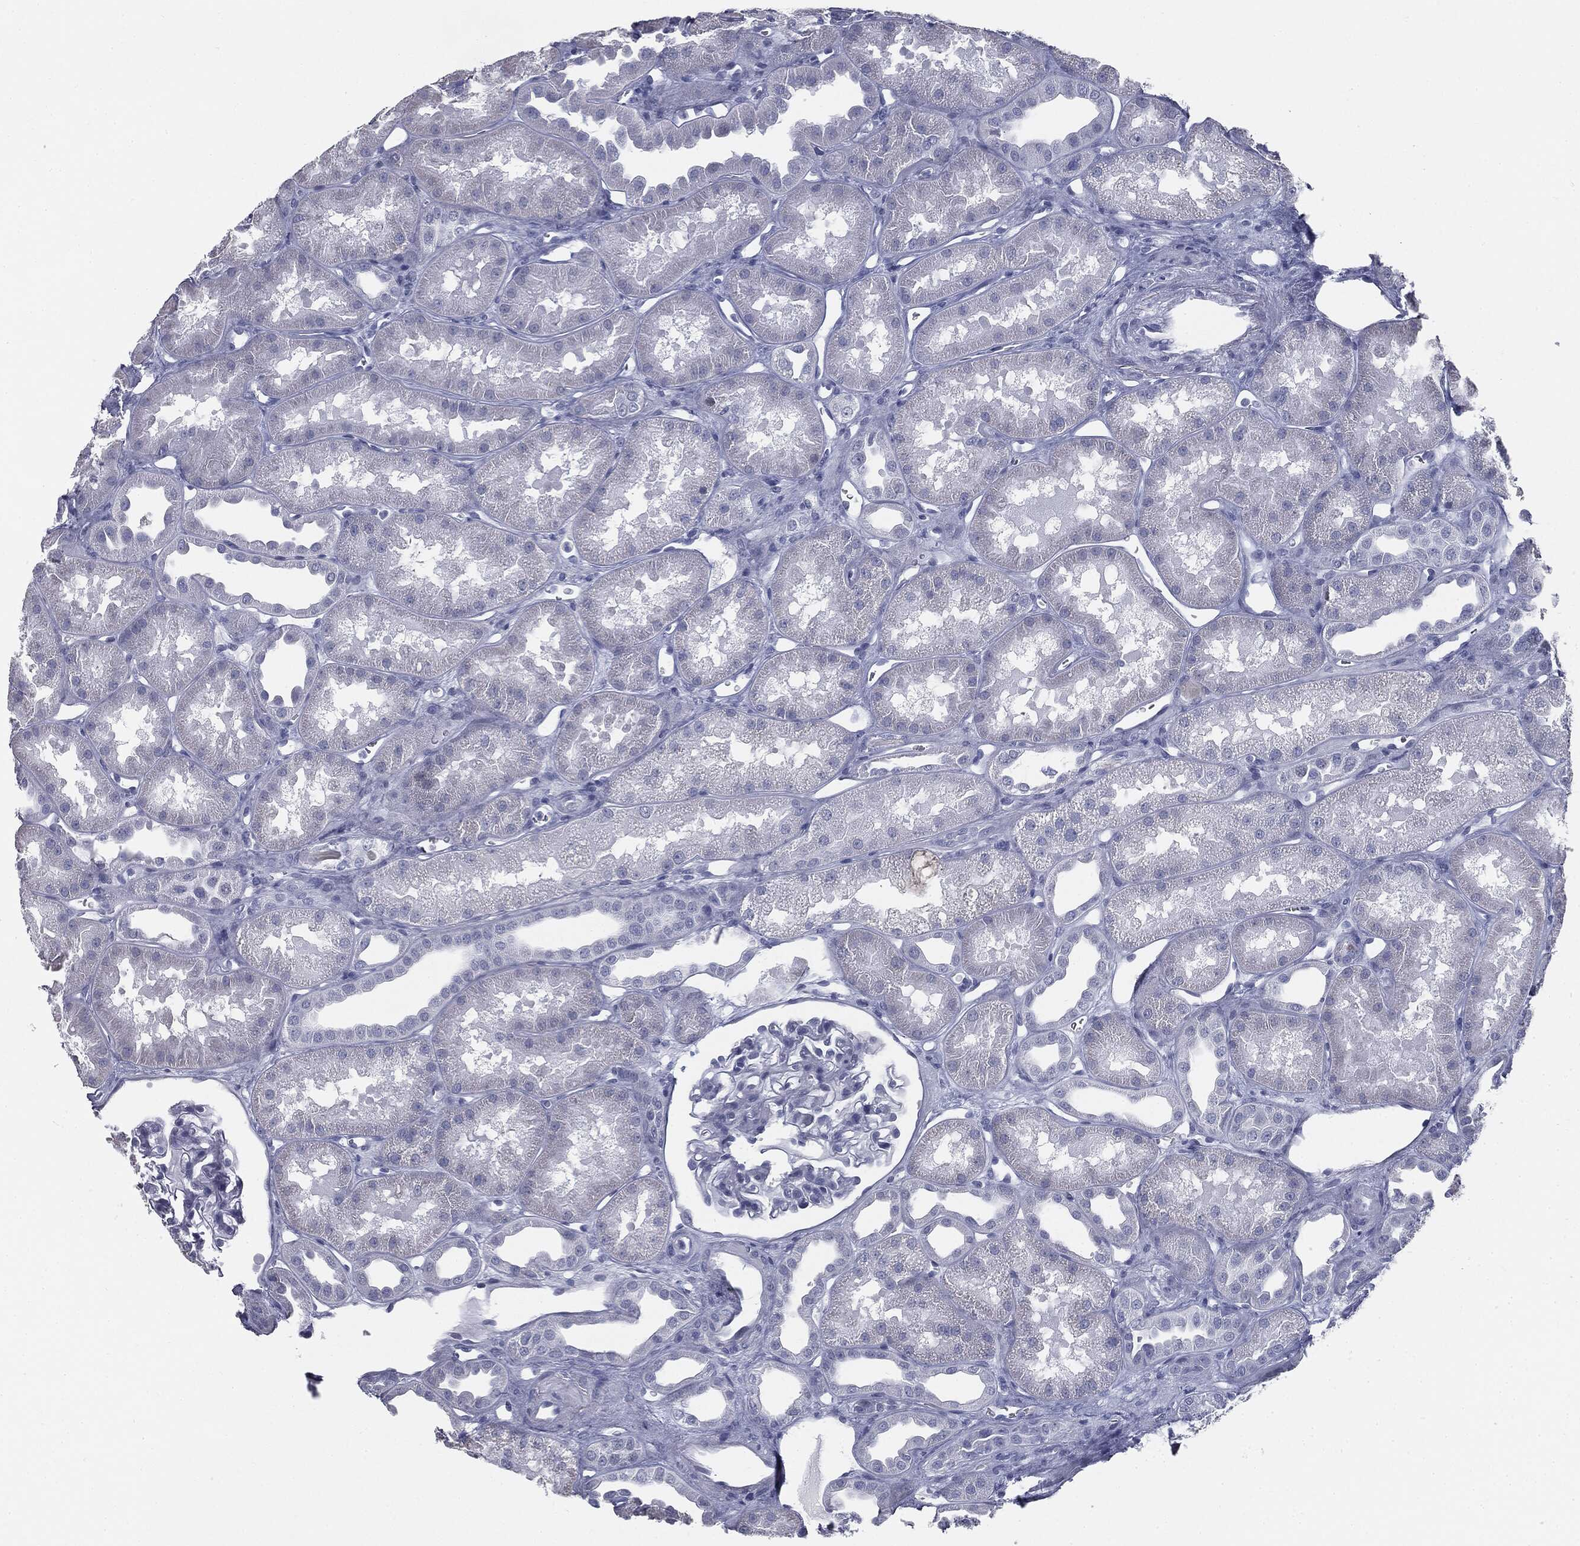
{"staining": {"intensity": "negative", "quantity": "none", "location": "none"}, "tissue": "kidney", "cell_type": "Cells in glomeruli", "image_type": "normal", "snomed": [{"axis": "morphology", "description": "Normal tissue, NOS"}, {"axis": "topography", "description": "Kidney"}], "caption": "There is no significant staining in cells in glomeruli of kidney. (DAB immunohistochemistry (IHC) with hematoxylin counter stain).", "gene": "TPO", "patient": {"sex": "male", "age": 61}}